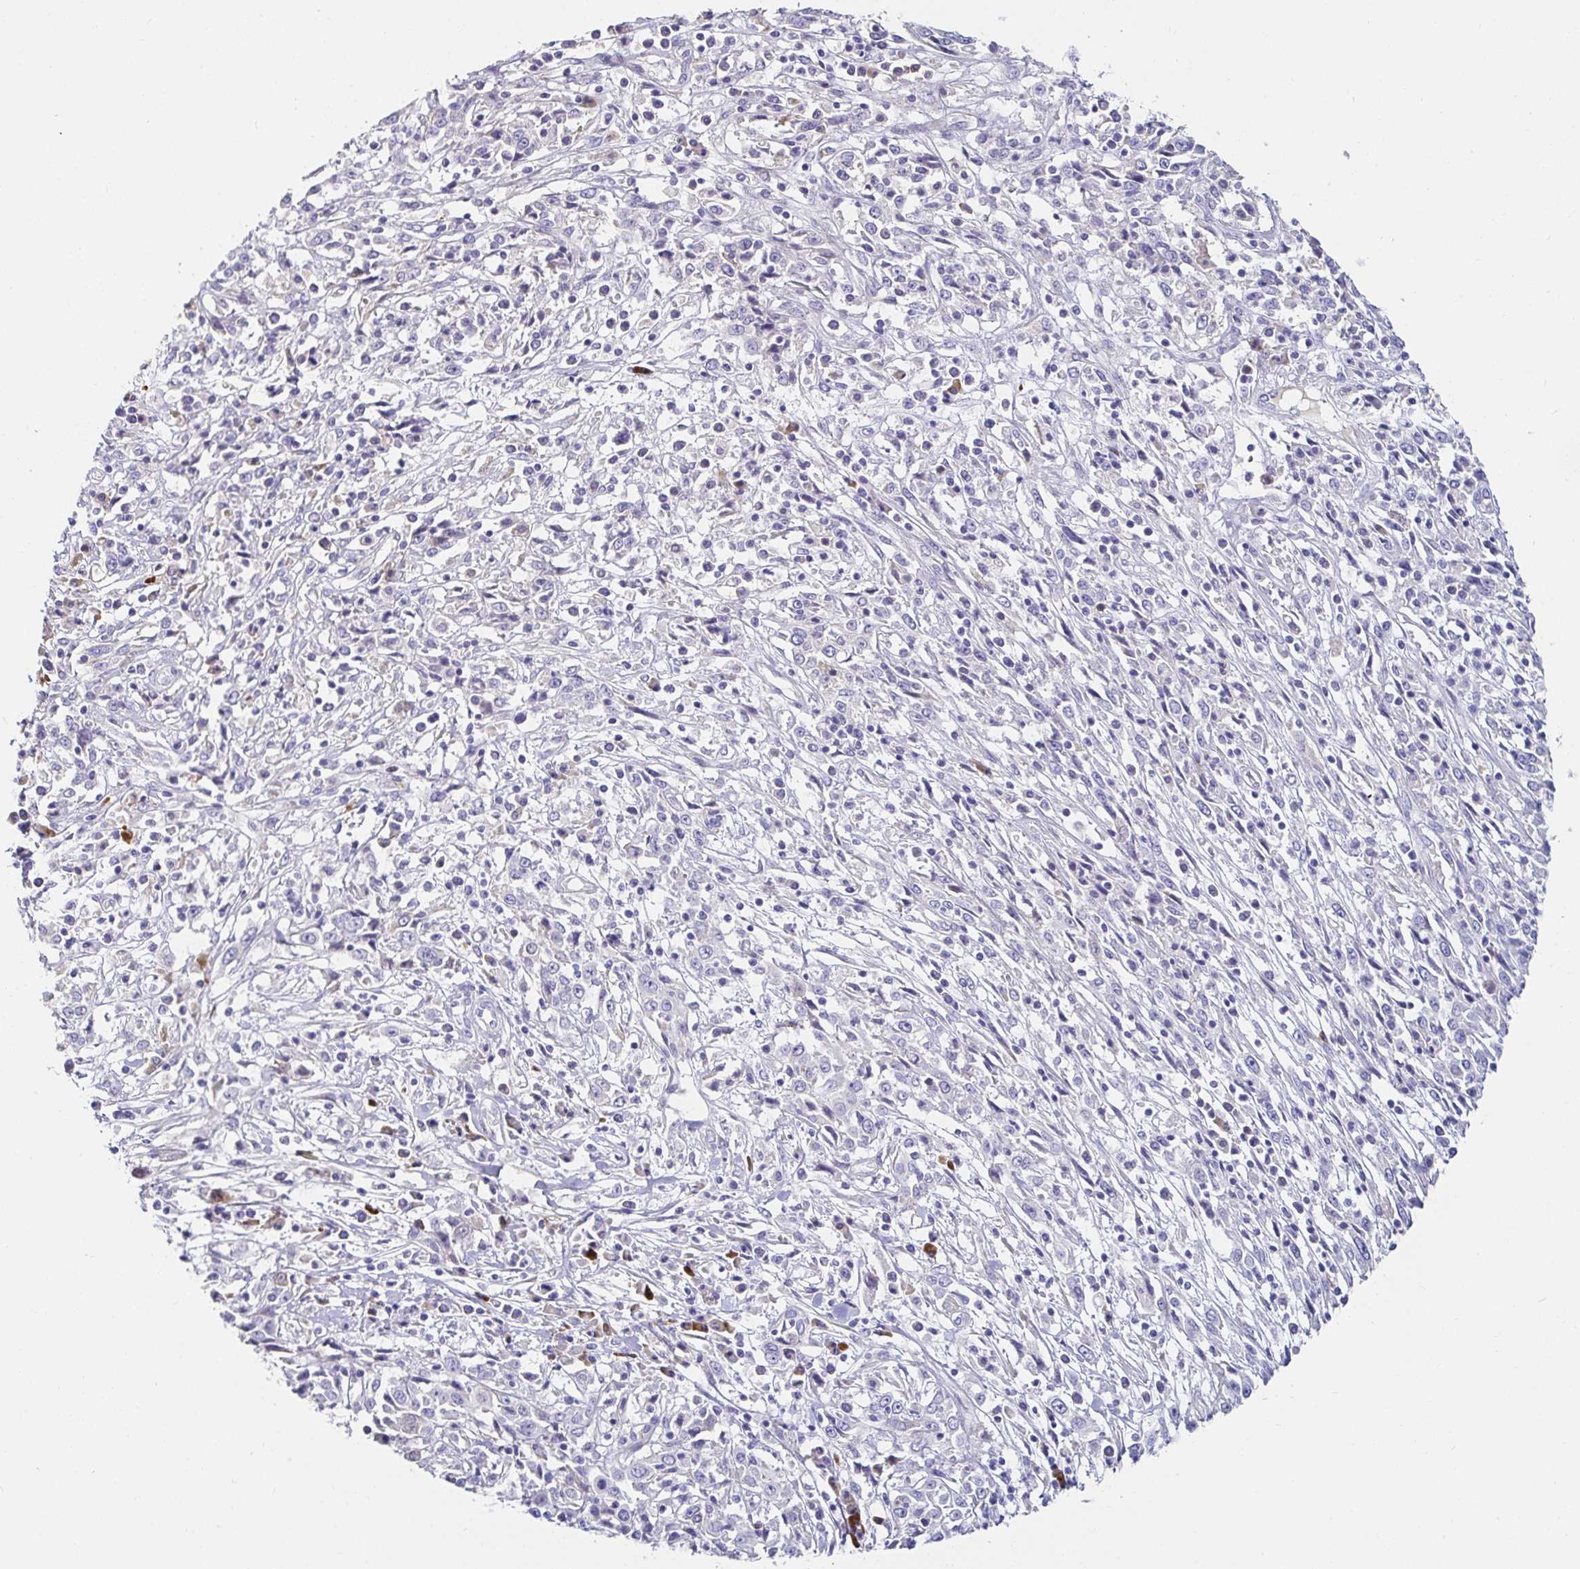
{"staining": {"intensity": "negative", "quantity": "none", "location": "none"}, "tissue": "cervical cancer", "cell_type": "Tumor cells", "image_type": "cancer", "snomed": [{"axis": "morphology", "description": "Adenocarcinoma, NOS"}, {"axis": "topography", "description": "Cervix"}], "caption": "A high-resolution image shows immunohistochemistry staining of cervical cancer (adenocarcinoma), which displays no significant expression in tumor cells.", "gene": "C4orf17", "patient": {"sex": "female", "age": 40}}